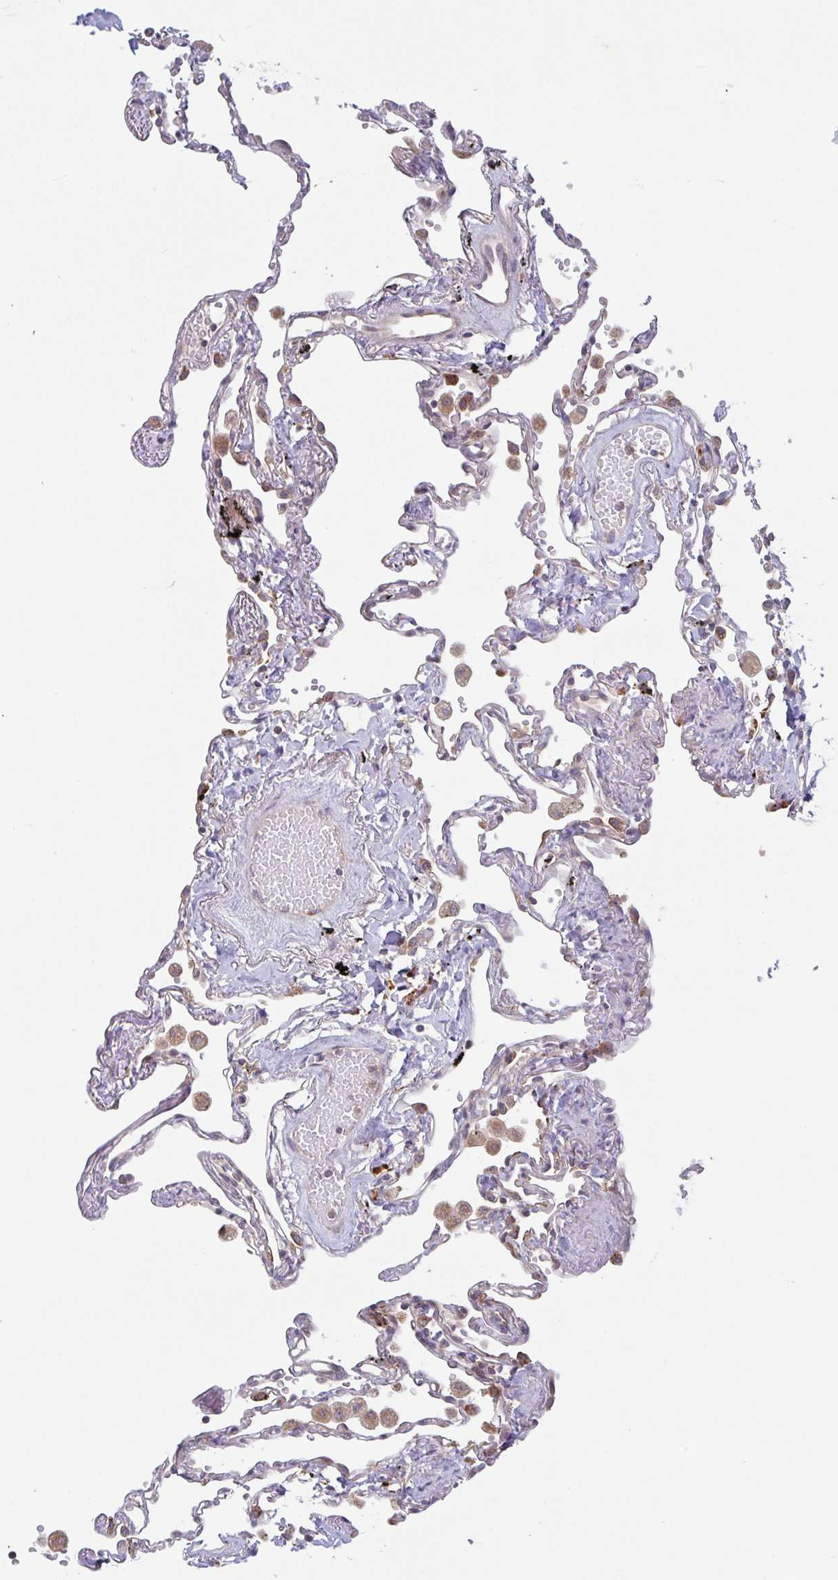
{"staining": {"intensity": "weak", "quantity": "<25%", "location": "cytoplasmic/membranous"}, "tissue": "lung", "cell_type": "Alveolar cells", "image_type": "normal", "snomed": [{"axis": "morphology", "description": "Normal tissue, NOS"}, {"axis": "topography", "description": "Lung"}], "caption": "This is an immunohistochemistry photomicrograph of normal human lung. There is no positivity in alveolar cells.", "gene": "RIT1", "patient": {"sex": "female", "age": 67}}